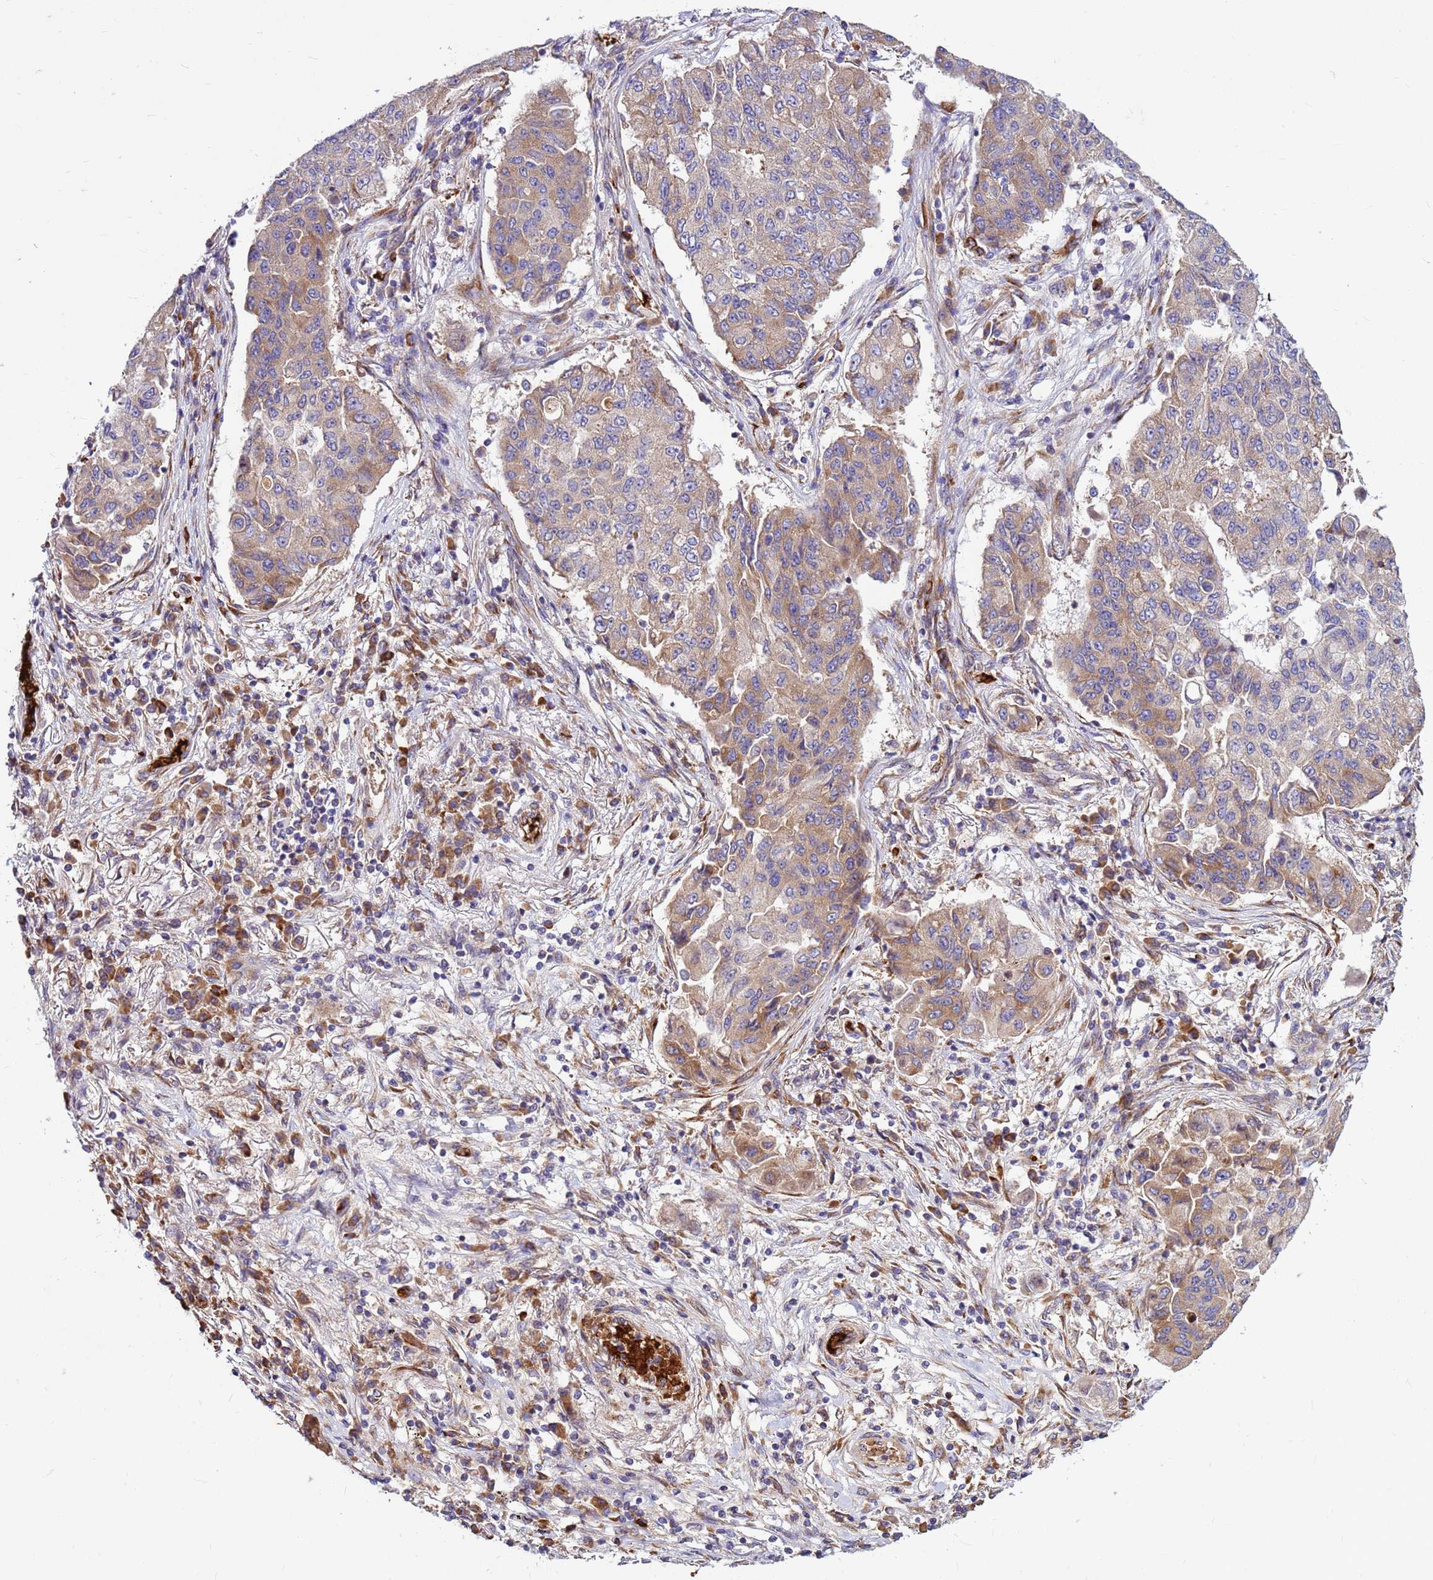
{"staining": {"intensity": "weak", "quantity": "25%-75%", "location": "cytoplasmic/membranous"}, "tissue": "lung cancer", "cell_type": "Tumor cells", "image_type": "cancer", "snomed": [{"axis": "morphology", "description": "Squamous cell carcinoma, NOS"}, {"axis": "topography", "description": "Lung"}], "caption": "Human lung cancer (squamous cell carcinoma) stained with a brown dye demonstrates weak cytoplasmic/membranous positive positivity in approximately 25%-75% of tumor cells.", "gene": "ZNF669", "patient": {"sex": "male", "age": 74}}